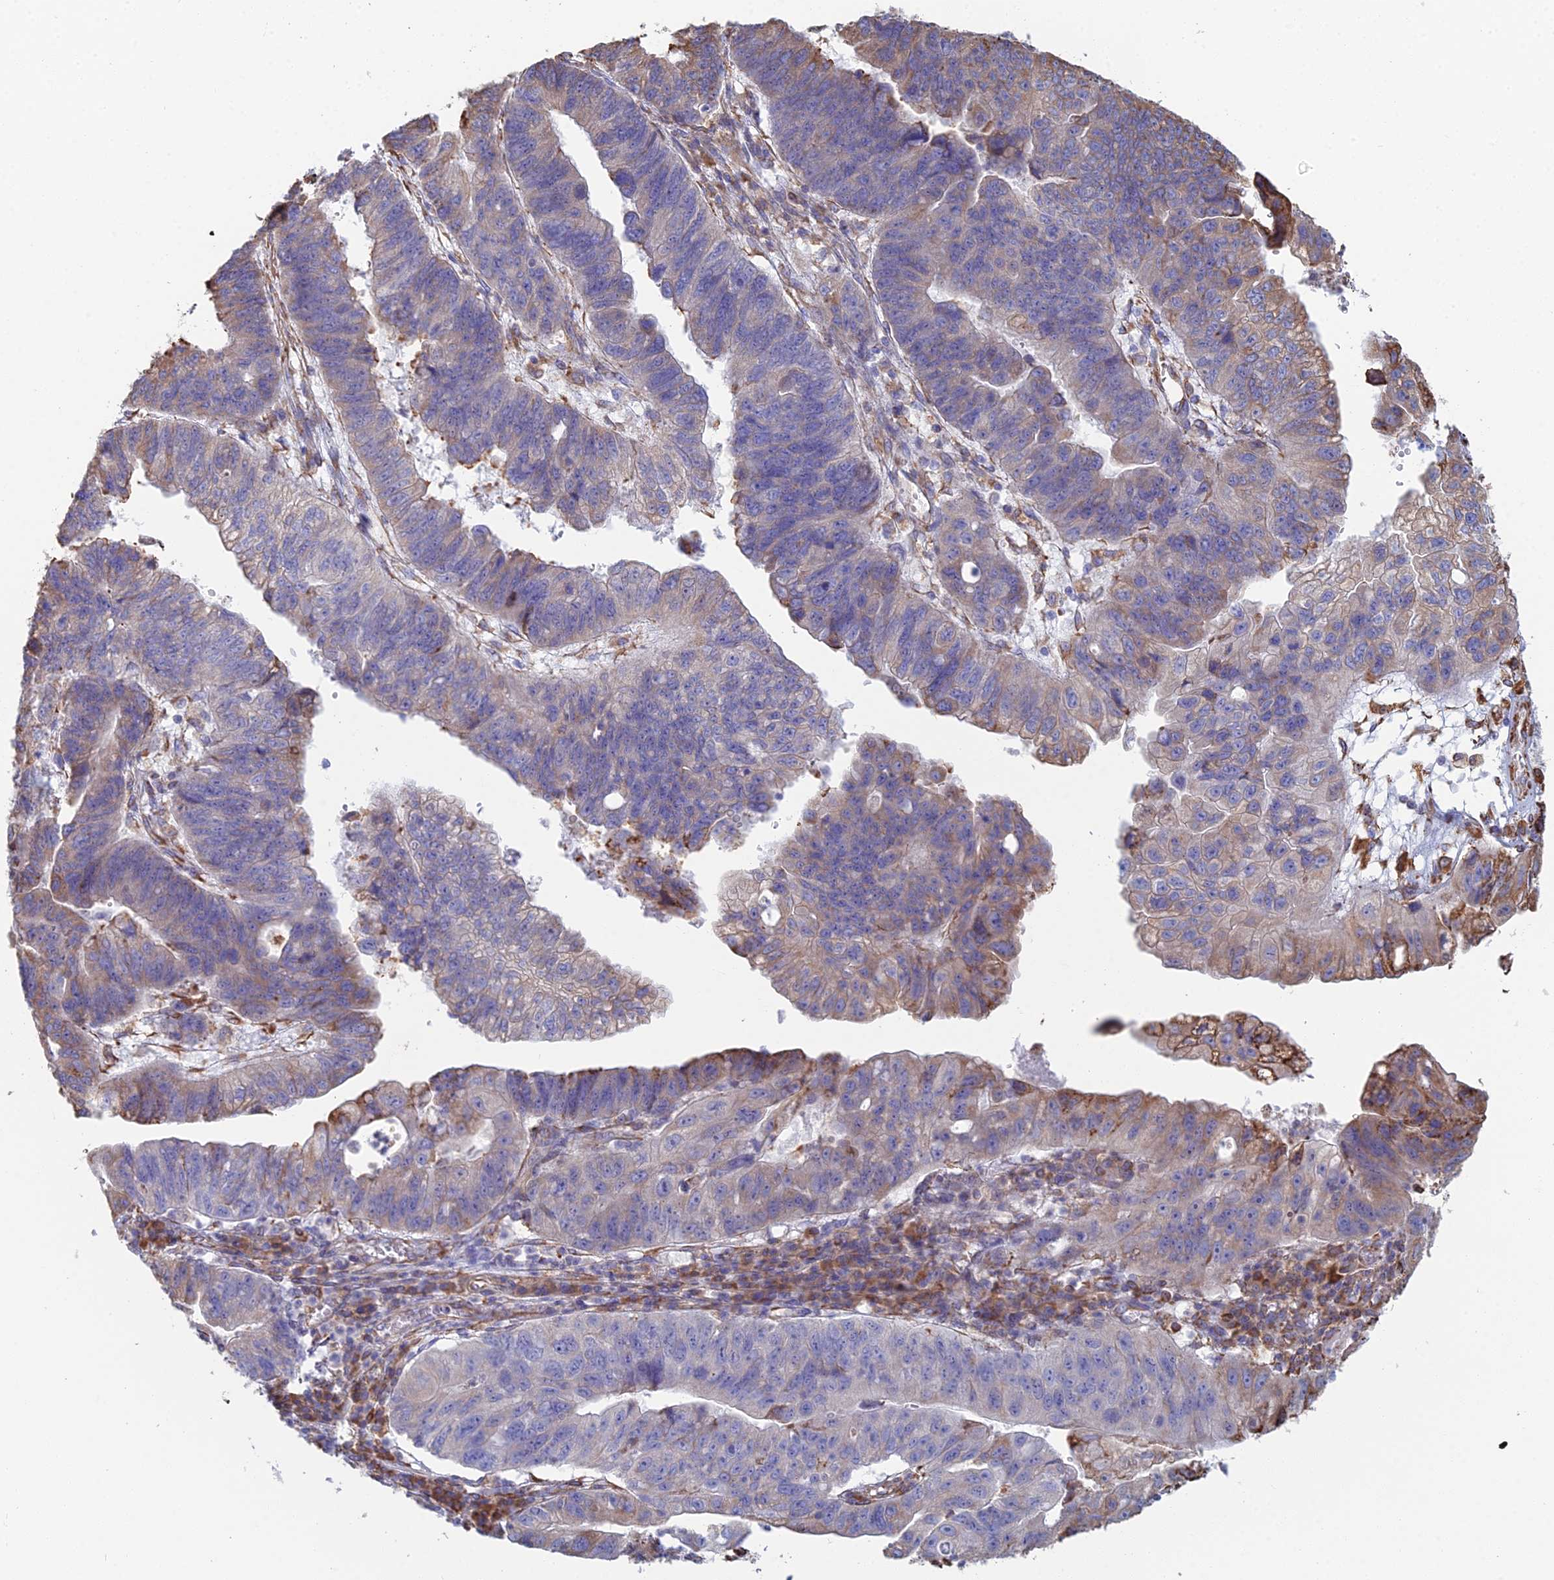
{"staining": {"intensity": "moderate", "quantity": "<25%", "location": "cytoplasmic/membranous"}, "tissue": "stomach cancer", "cell_type": "Tumor cells", "image_type": "cancer", "snomed": [{"axis": "morphology", "description": "Adenocarcinoma, NOS"}, {"axis": "topography", "description": "Stomach"}], "caption": "The photomicrograph shows immunohistochemical staining of stomach cancer. There is moderate cytoplasmic/membranous staining is identified in approximately <25% of tumor cells.", "gene": "CLVS2", "patient": {"sex": "male", "age": 59}}